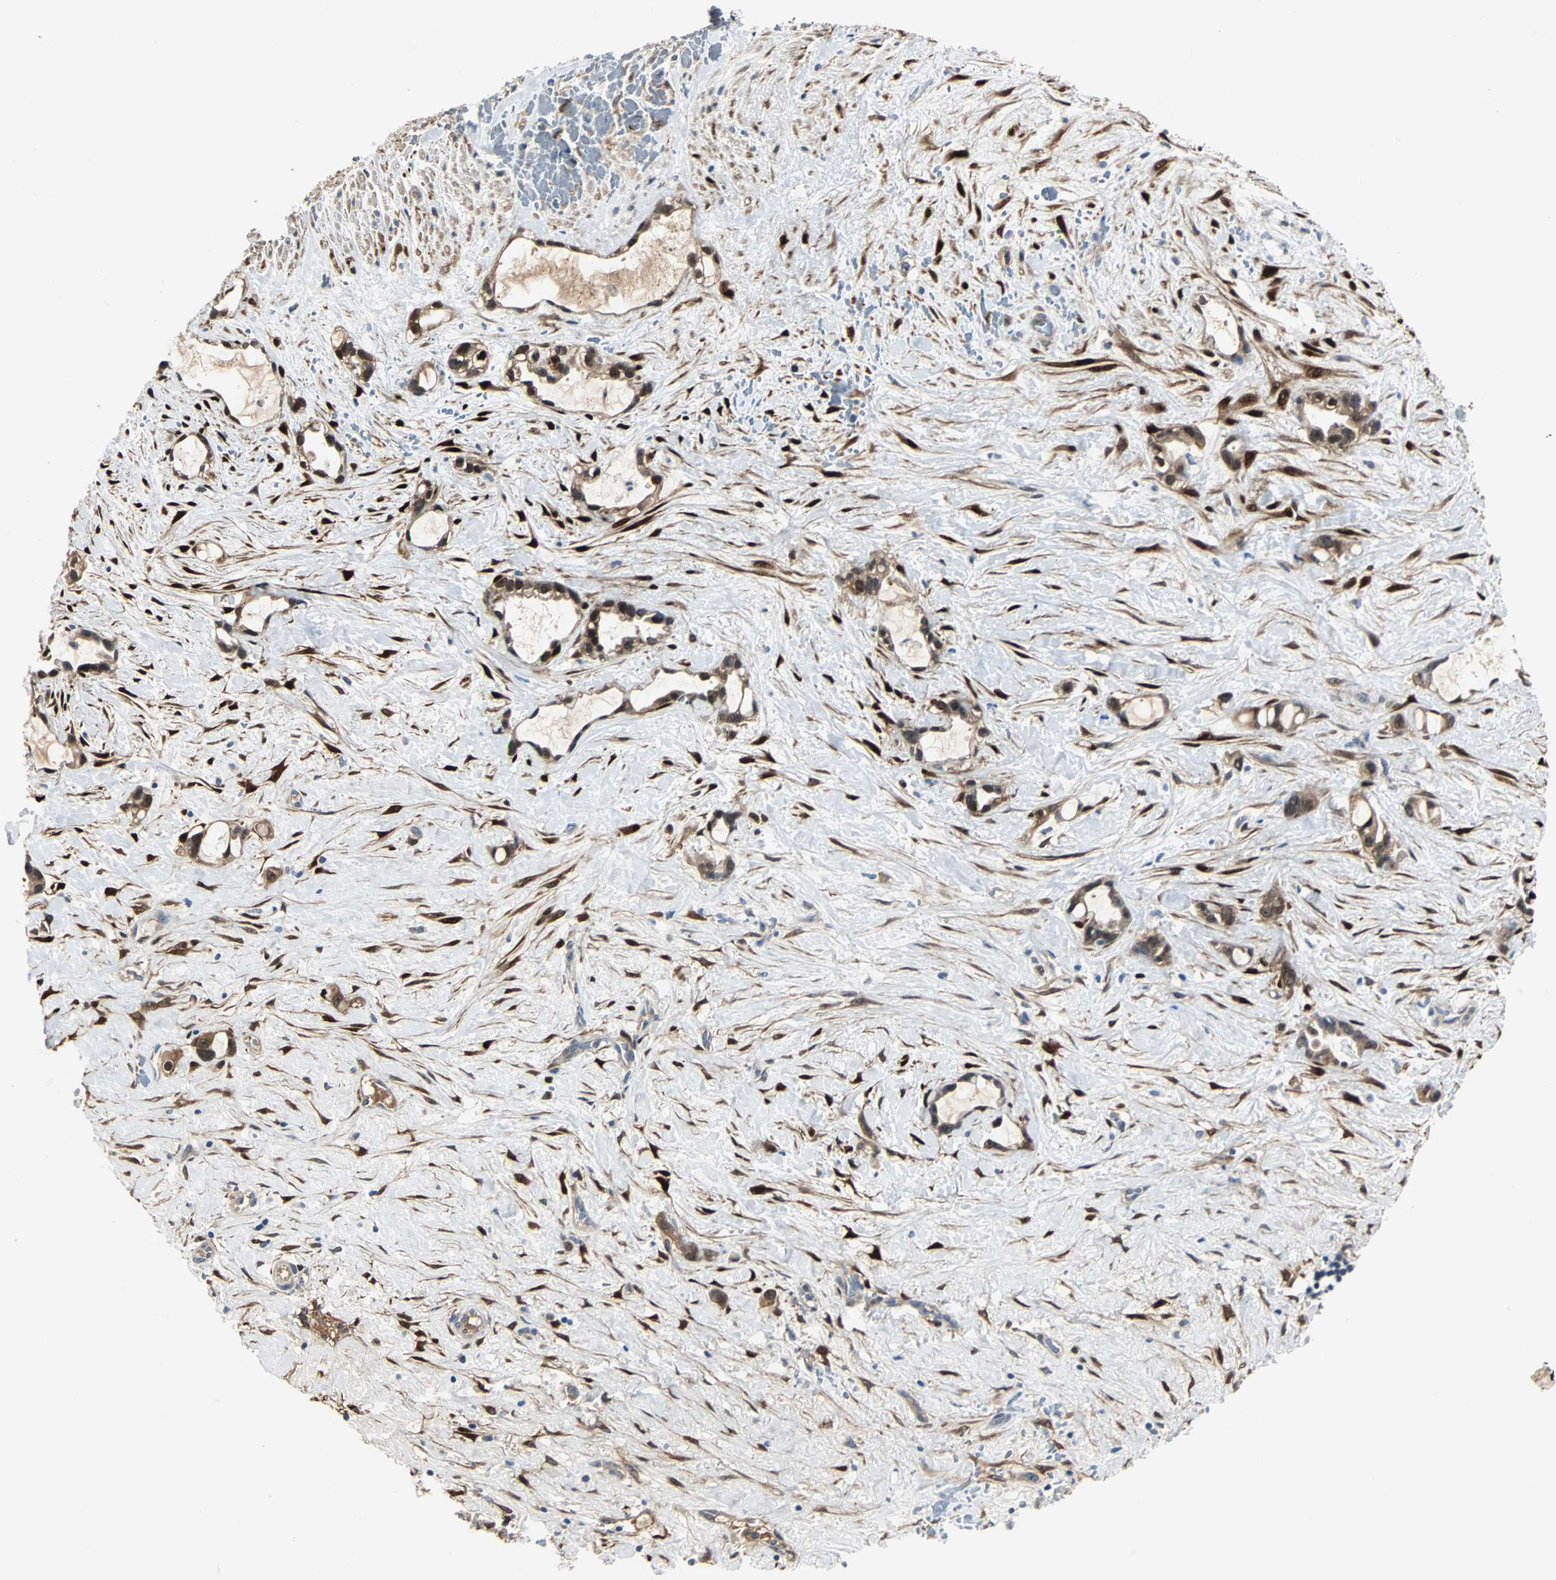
{"staining": {"intensity": "moderate", "quantity": ">75%", "location": "cytoplasmic/membranous,nuclear"}, "tissue": "liver cancer", "cell_type": "Tumor cells", "image_type": "cancer", "snomed": [{"axis": "morphology", "description": "Cholangiocarcinoma"}, {"axis": "topography", "description": "Liver"}], "caption": "This image demonstrates liver cholangiocarcinoma stained with immunohistochemistry (IHC) to label a protein in brown. The cytoplasmic/membranous and nuclear of tumor cells show moderate positivity for the protein. Nuclei are counter-stained blue.", "gene": "FHL2", "patient": {"sex": "female", "age": 65}}